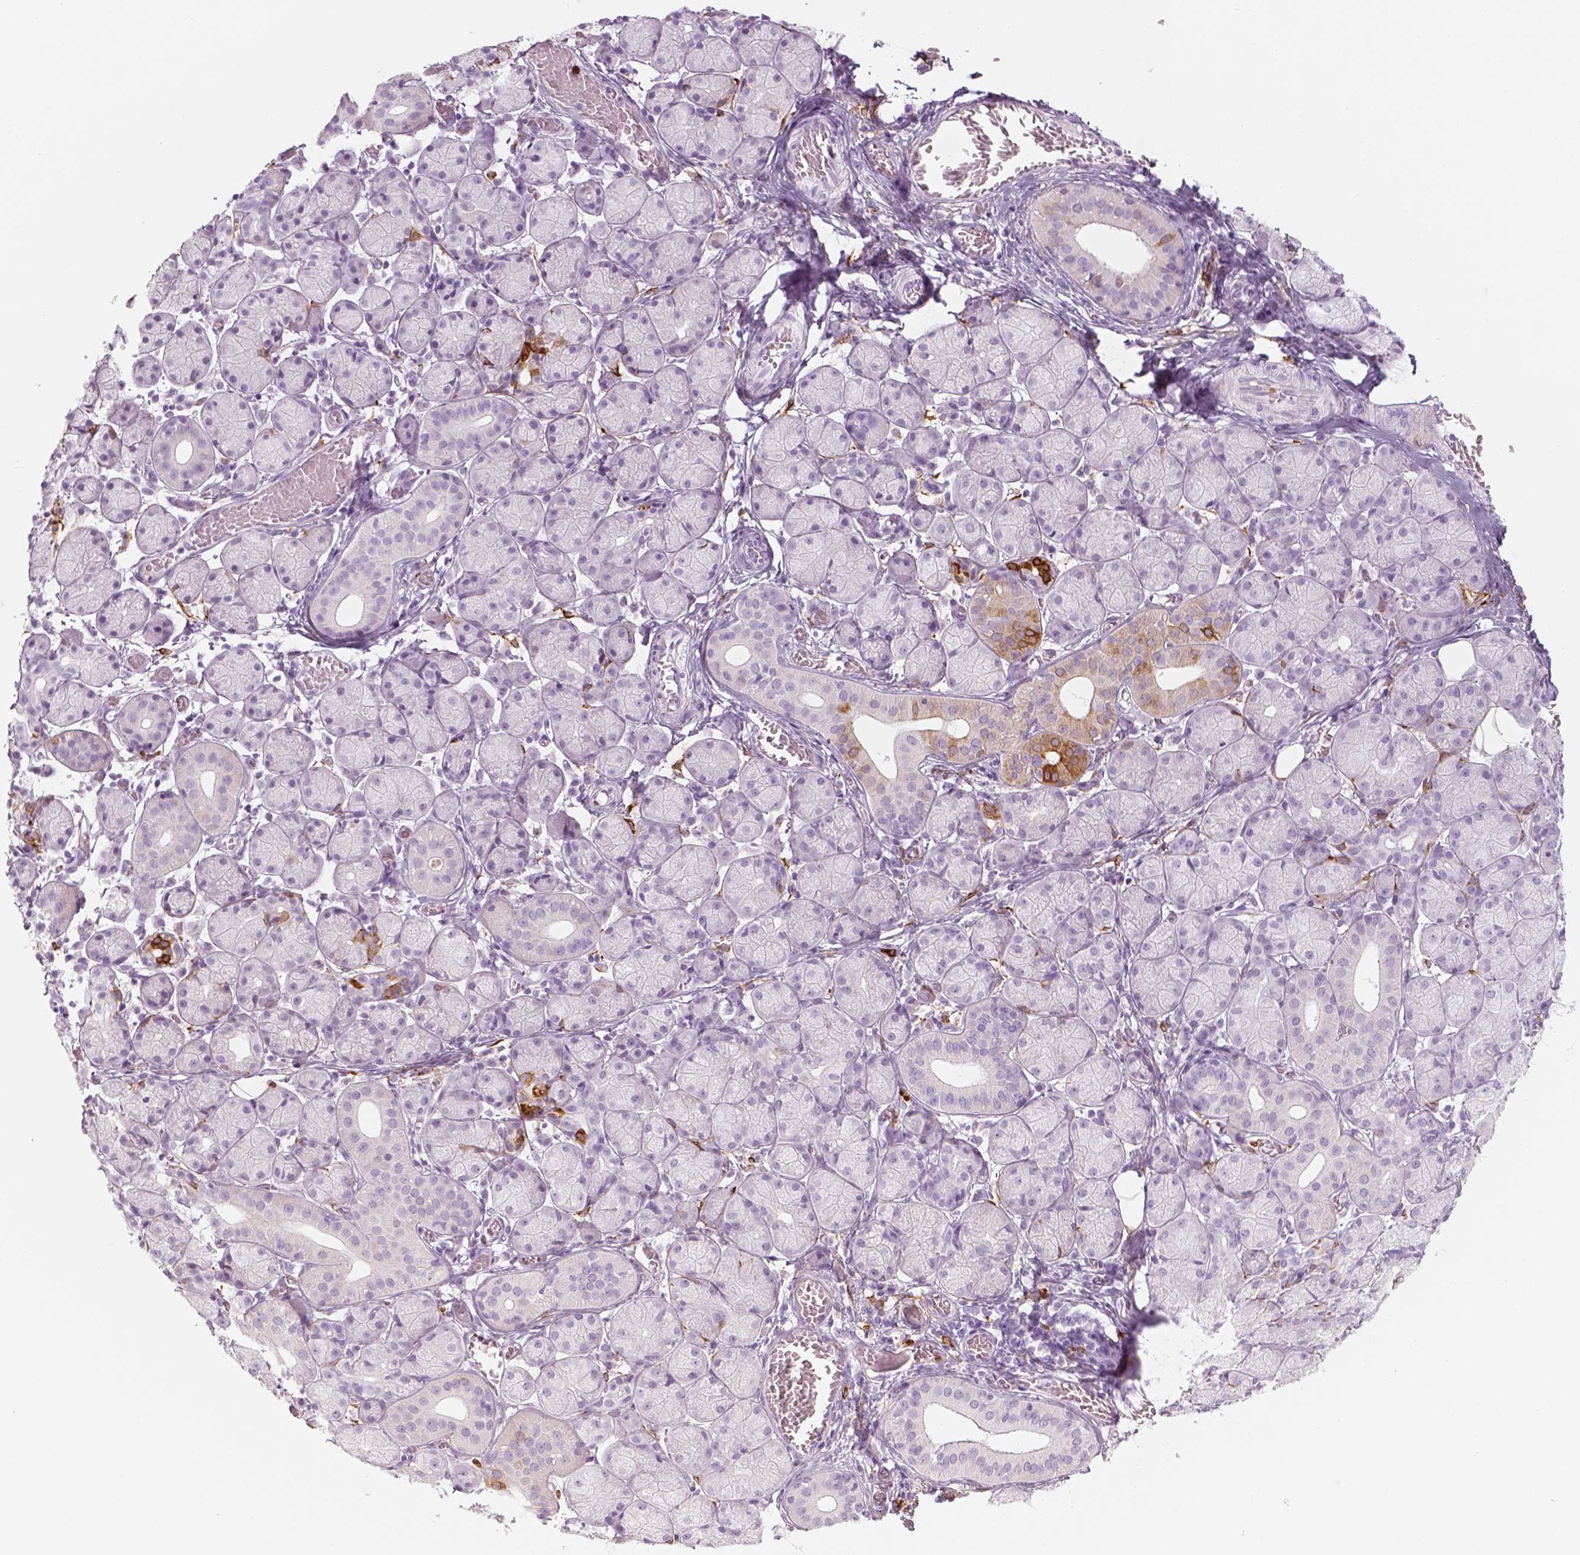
{"staining": {"intensity": "strong", "quantity": "<25%", "location": "cytoplasmic/membranous"}, "tissue": "salivary gland", "cell_type": "Glandular cells", "image_type": "normal", "snomed": [{"axis": "morphology", "description": "Normal tissue, NOS"}, {"axis": "topography", "description": "Salivary gland"}, {"axis": "topography", "description": "Peripheral nerve tissue"}], "caption": "IHC photomicrograph of unremarkable salivary gland: human salivary gland stained using IHC reveals medium levels of strong protein expression localized specifically in the cytoplasmic/membranous of glandular cells, appearing as a cytoplasmic/membranous brown color.", "gene": "CES1", "patient": {"sex": "female", "age": 24}}